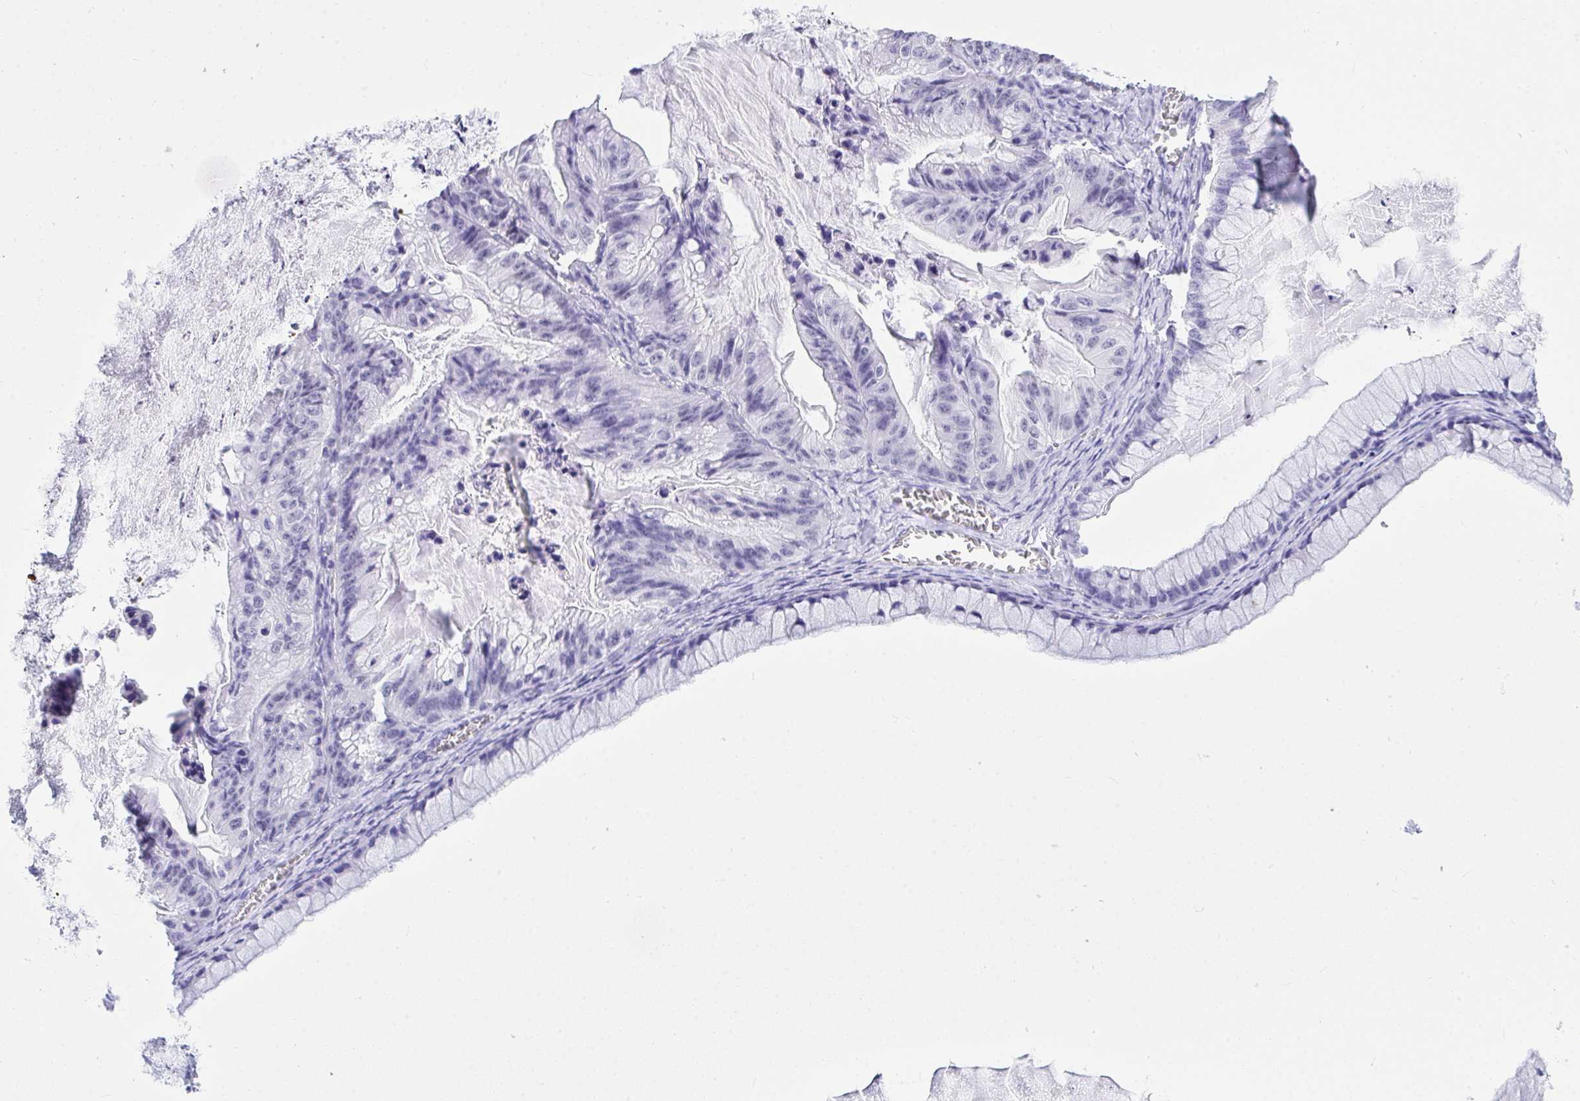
{"staining": {"intensity": "negative", "quantity": "none", "location": "none"}, "tissue": "ovarian cancer", "cell_type": "Tumor cells", "image_type": "cancer", "snomed": [{"axis": "morphology", "description": "Cystadenocarcinoma, mucinous, NOS"}, {"axis": "topography", "description": "Ovary"}], "caption": "Ovarian mucinous cystadenocarcinoma stained for a protein using IHC reveals no expression tumor cells.", "gene": "THOP1", "patient": {"sex": "female", "age": 72}}